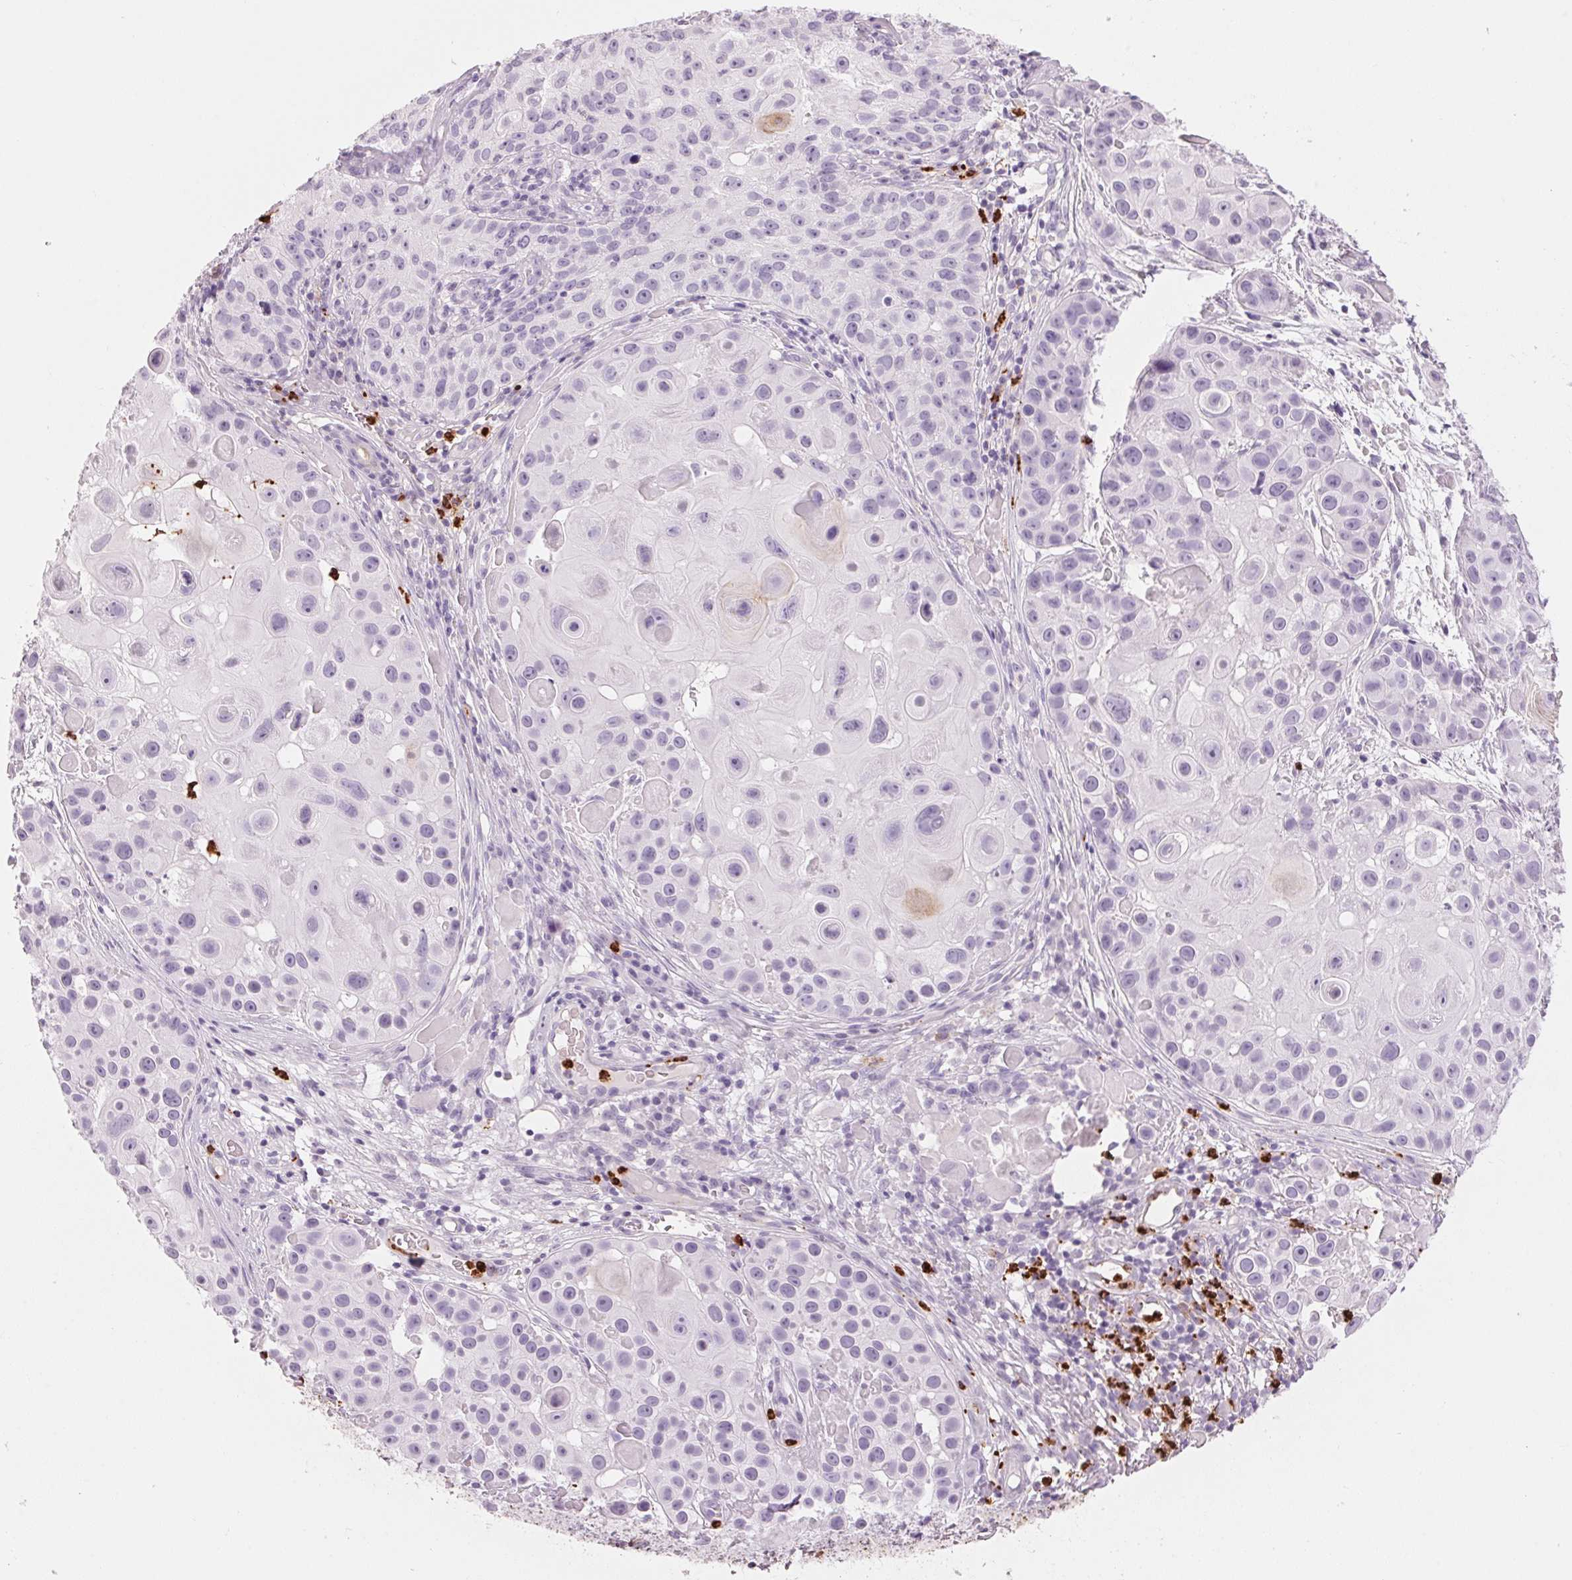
{"staining": {"intensity": "negative", "quantity": "none", "location": "none"}, "tissue": "skin cancer", "cell_type": "Tumor cells", "image_type": "cancer", "snomed": [{"axis": "morphology", "description": "Squamous cell carcinoma, NOS"}, {"axis": "topography", "description": "Skin"}], "caption": "Immunohistochemistry image of neoplastic tissue: skin cancer stained with DAB (3,3'-diaminobenzidine) reveals no significant protein staining in tumor cells. (Stains: DAB (3,3'-diaminobenzidine) immunohistochemistry with hematoxylin counter stain, Microscopy: brightfield microscopy at high magnification).", "gene": "KLK7", "patient": {"sex": "male", "age": 92}}